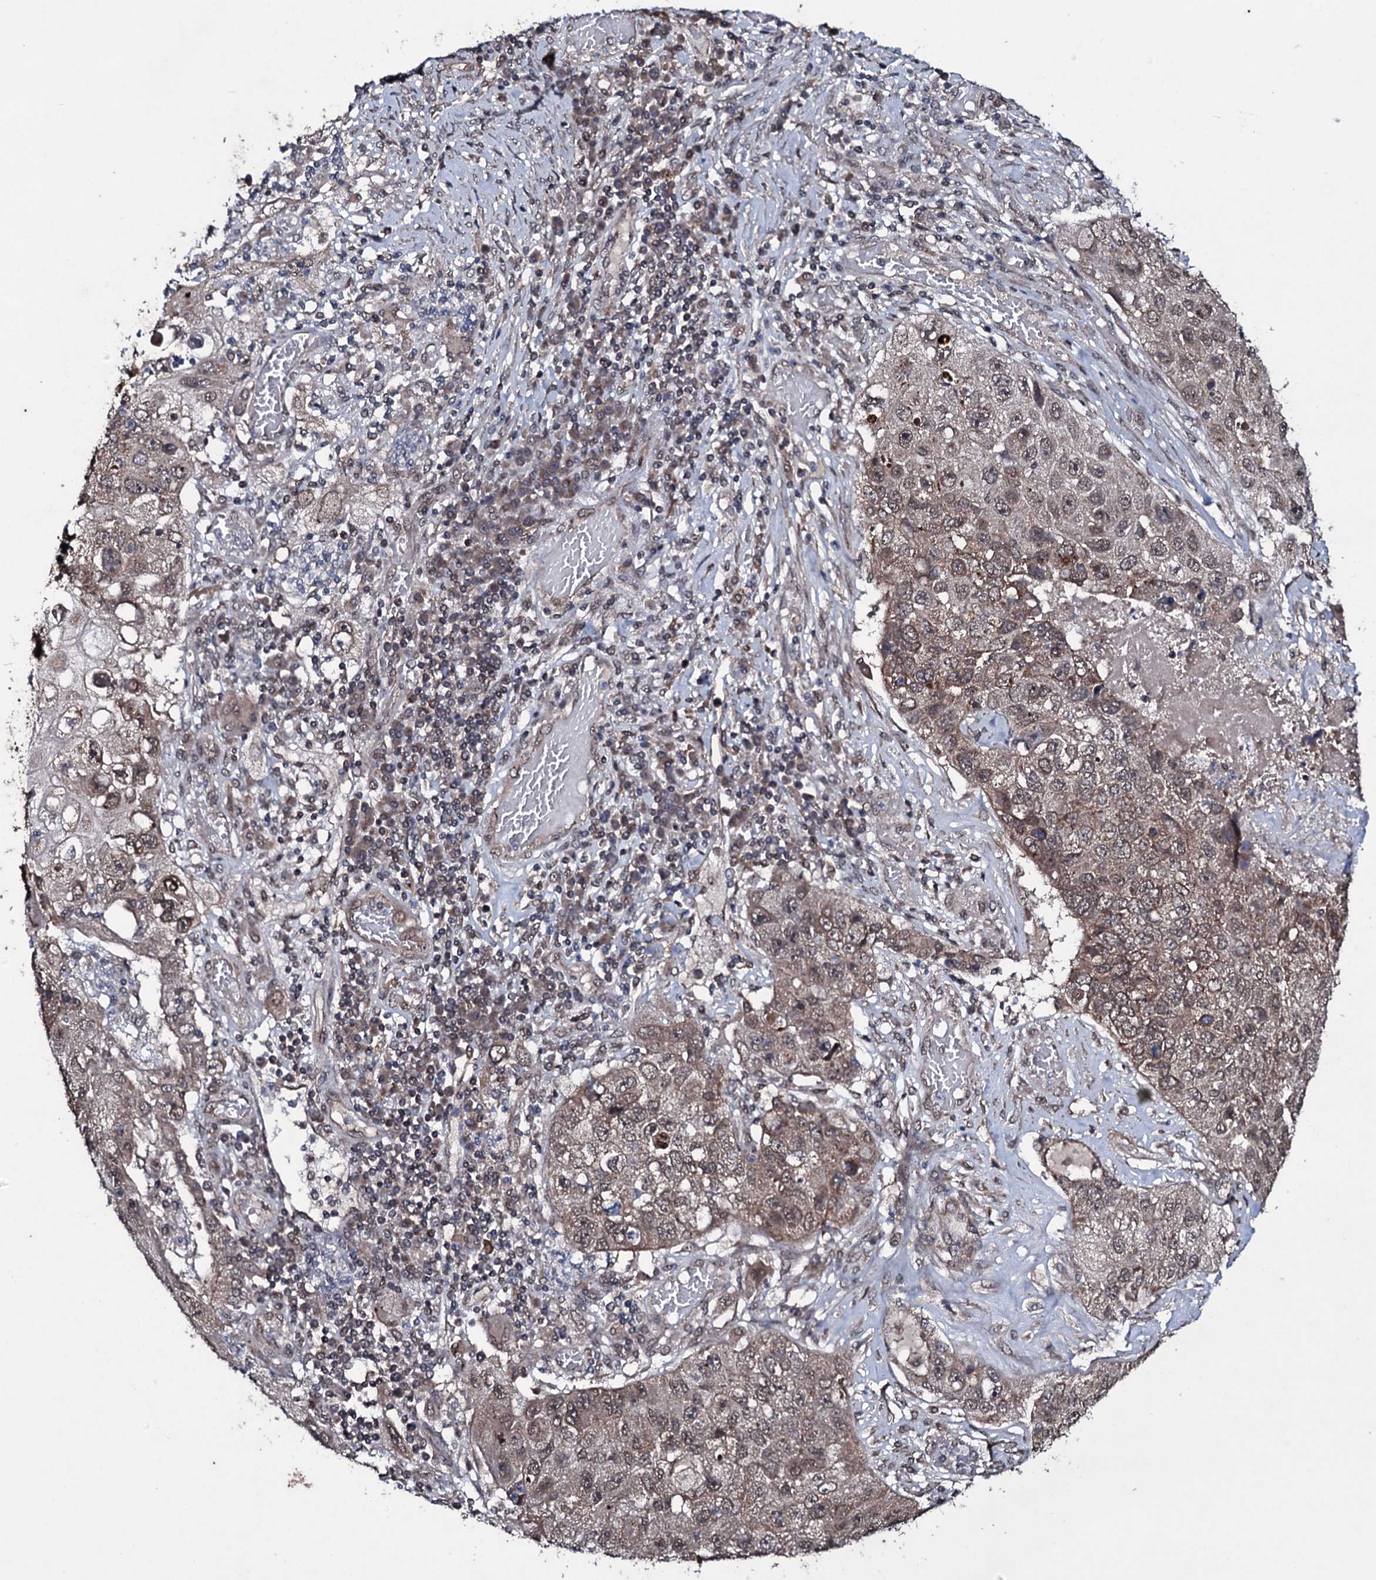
{"staining": {"intensity": "weak", "quantity": ">75%", "location": "cytoplasmic/membranous"}, "tissue": "lung cancer", "cell_type": "Tumor cells", "image_type": "cancer", "snomed": [{"axis": "morphology", "description": "Squamous cell carcinoma, NOS"}, {"axis": "topography", "description": "Lung"}], "caption": "Immunohistochemistry (IHC) (DAB) staining of human lung cancer displays weak cytoplasmic/membranous protein positivity in about >75% of tumor cells.", "gene": "MRPS31", "patient": {"sex": "male", "age": 61}}